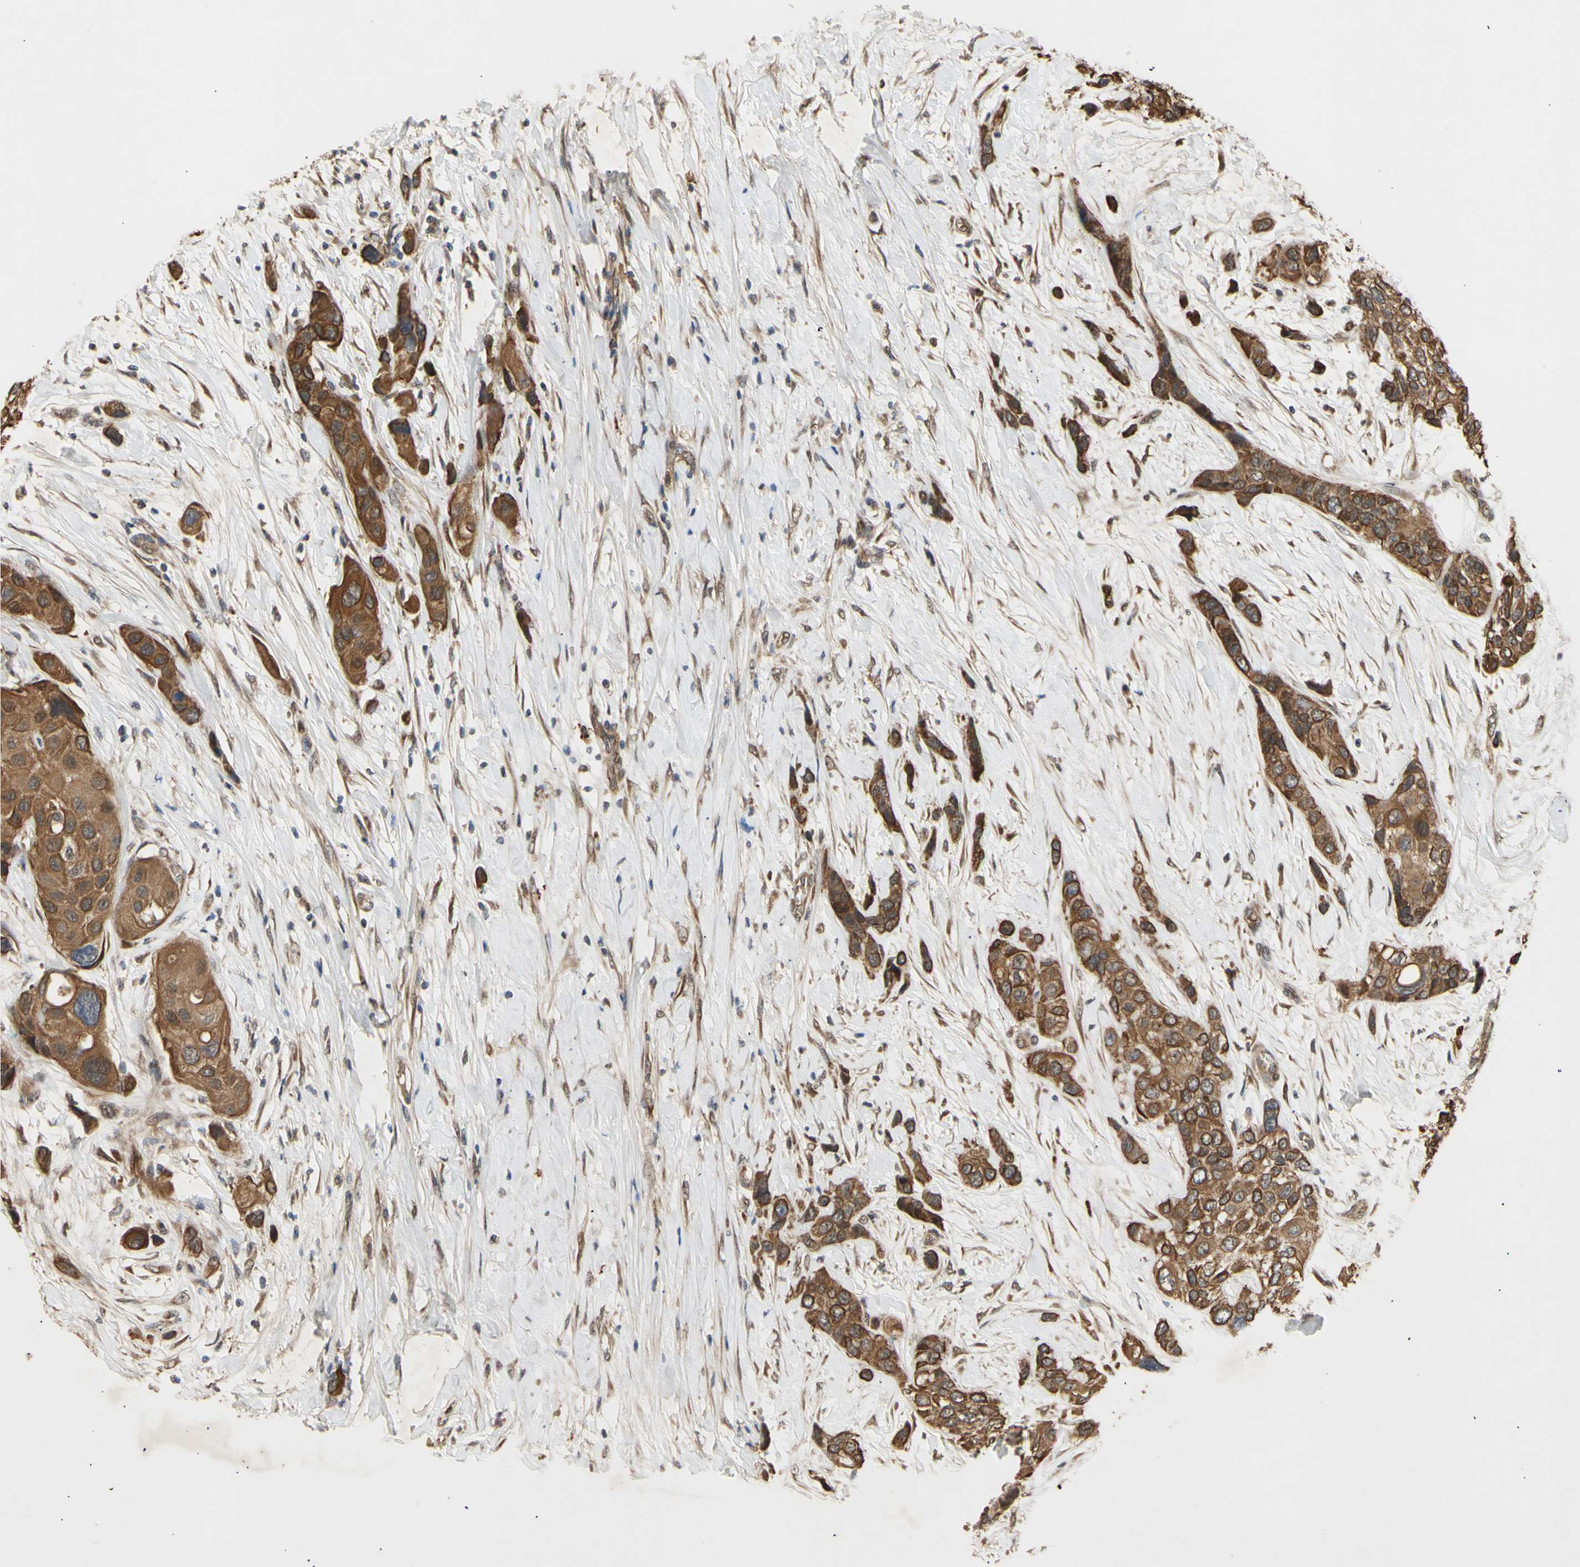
{"staining": {"intensity": "moderate", "quantity": ">75%", "location": "cytoplasmic/membranous"}, "tissue": "urothelial cancer", "cell_type": "Tumor cells", "image_type": "cancer", "snomed": [{"axis": "morphology", "description": "Urothelial carcinoma, High grade"}, {"axis": "topography", "description": "Urinary bladder"}], "caption": "An immunohistochemistry micrograph of tumor tissue is shown. Protein staining in brown highlights moderate cytoplasmic/membranous positivity in urothelial cancer within tumor cells.", "gene": "PKN1", "patient": {"sex": "female", "age": 56}}